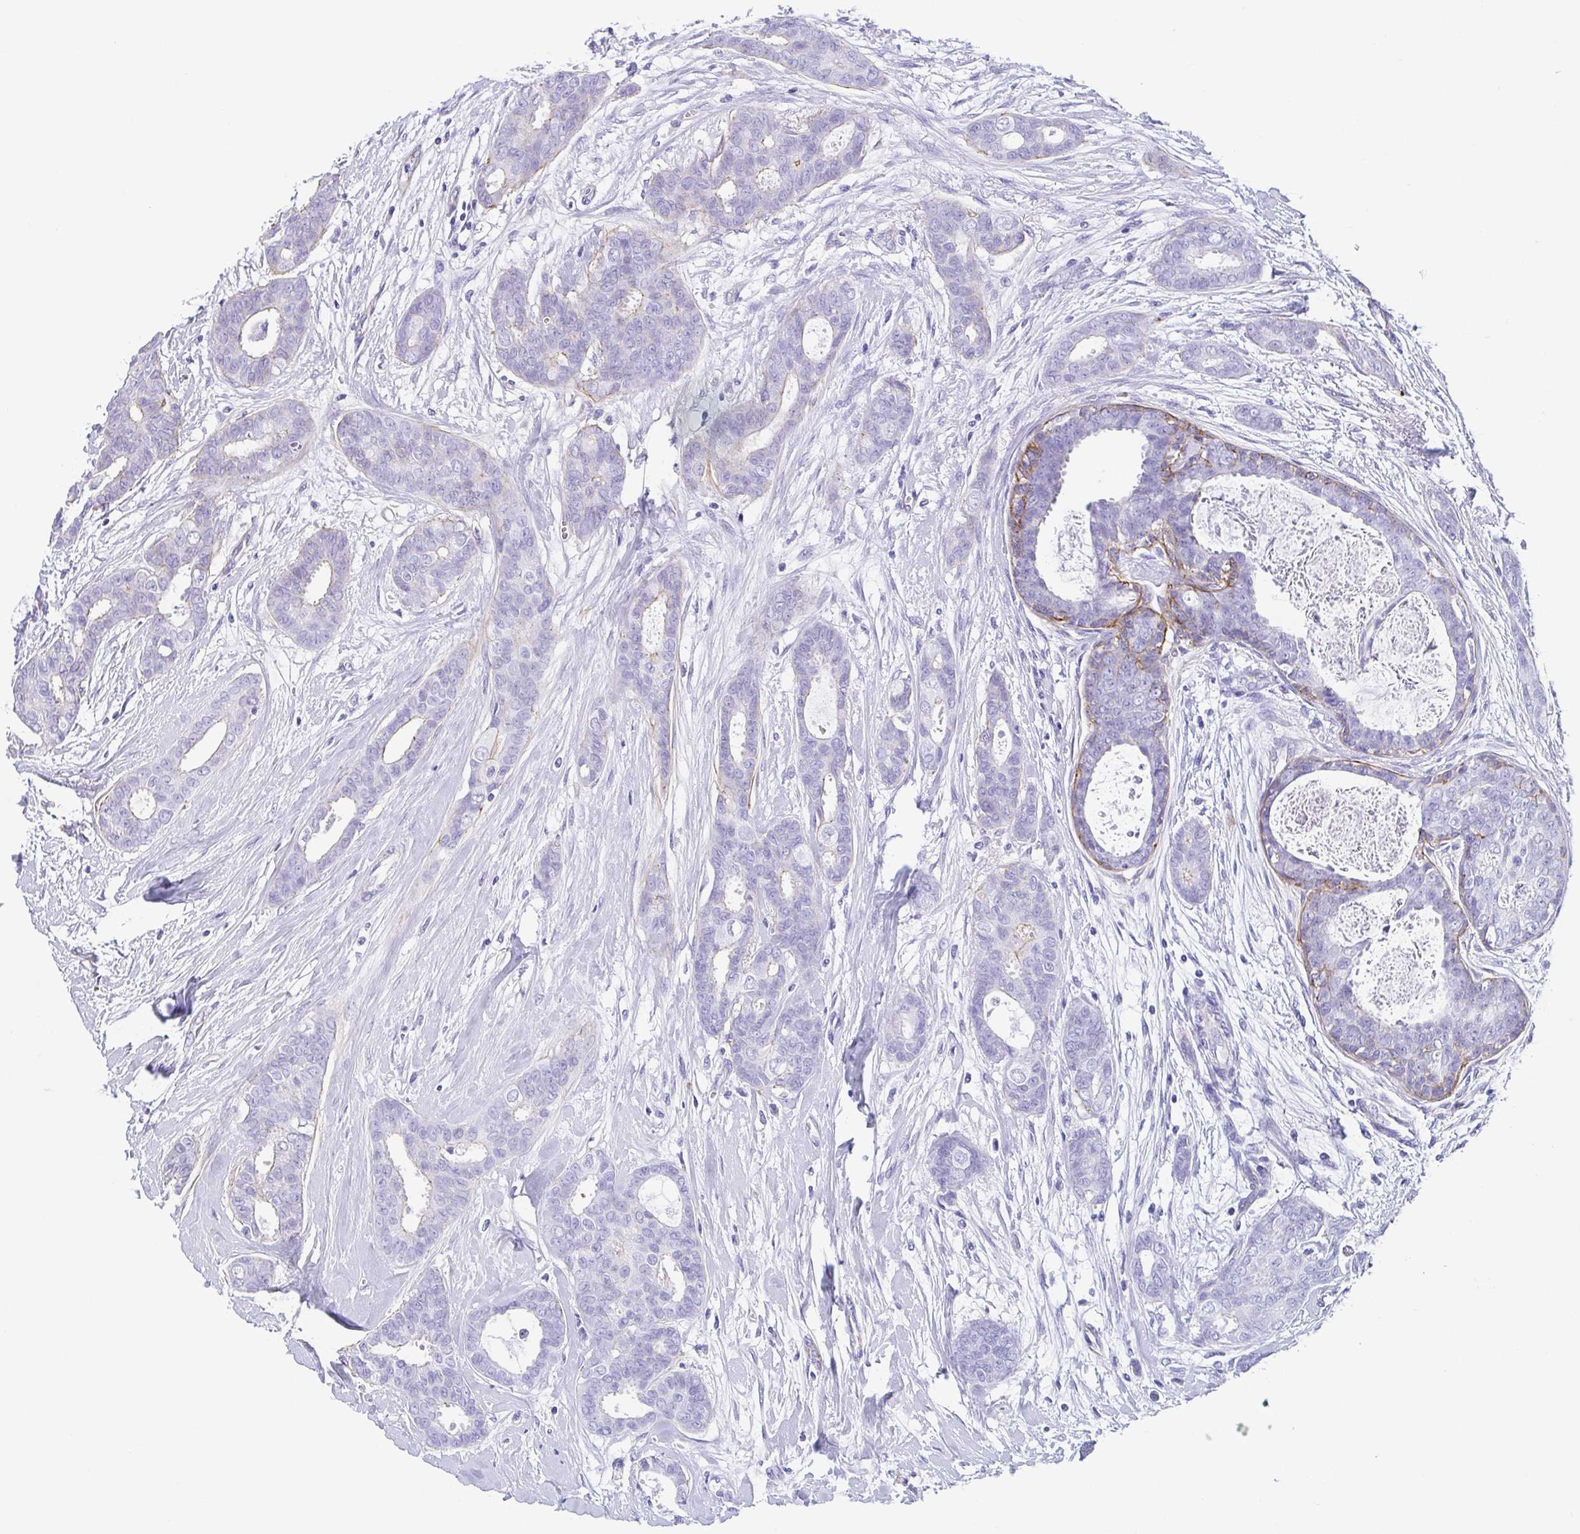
{"staining": {"intensity": "weak", "quantity": "<25%", "location": "cytoplasmic/membranous"}, "tissue": "breast cancer", "cell_type": "Tumor cells", "image_type": "cancer", "snomed": [{"axis": "morphology", "description": "Duct carcinoma"}, {"axis": "topography", "description": "Breast"}], "caption": "IHC of invasive ductal carcinoma (breast) displays no positivity in tumor cells. (Stains: DAB (3,3'-diaminobenzidine) immunohistochemistry with hematoxylin counter stain, Microscopy: brightfield microscopy at high magnification).", "gene": "TRAM2", "patient": {"sex": "female", "age": 45}}